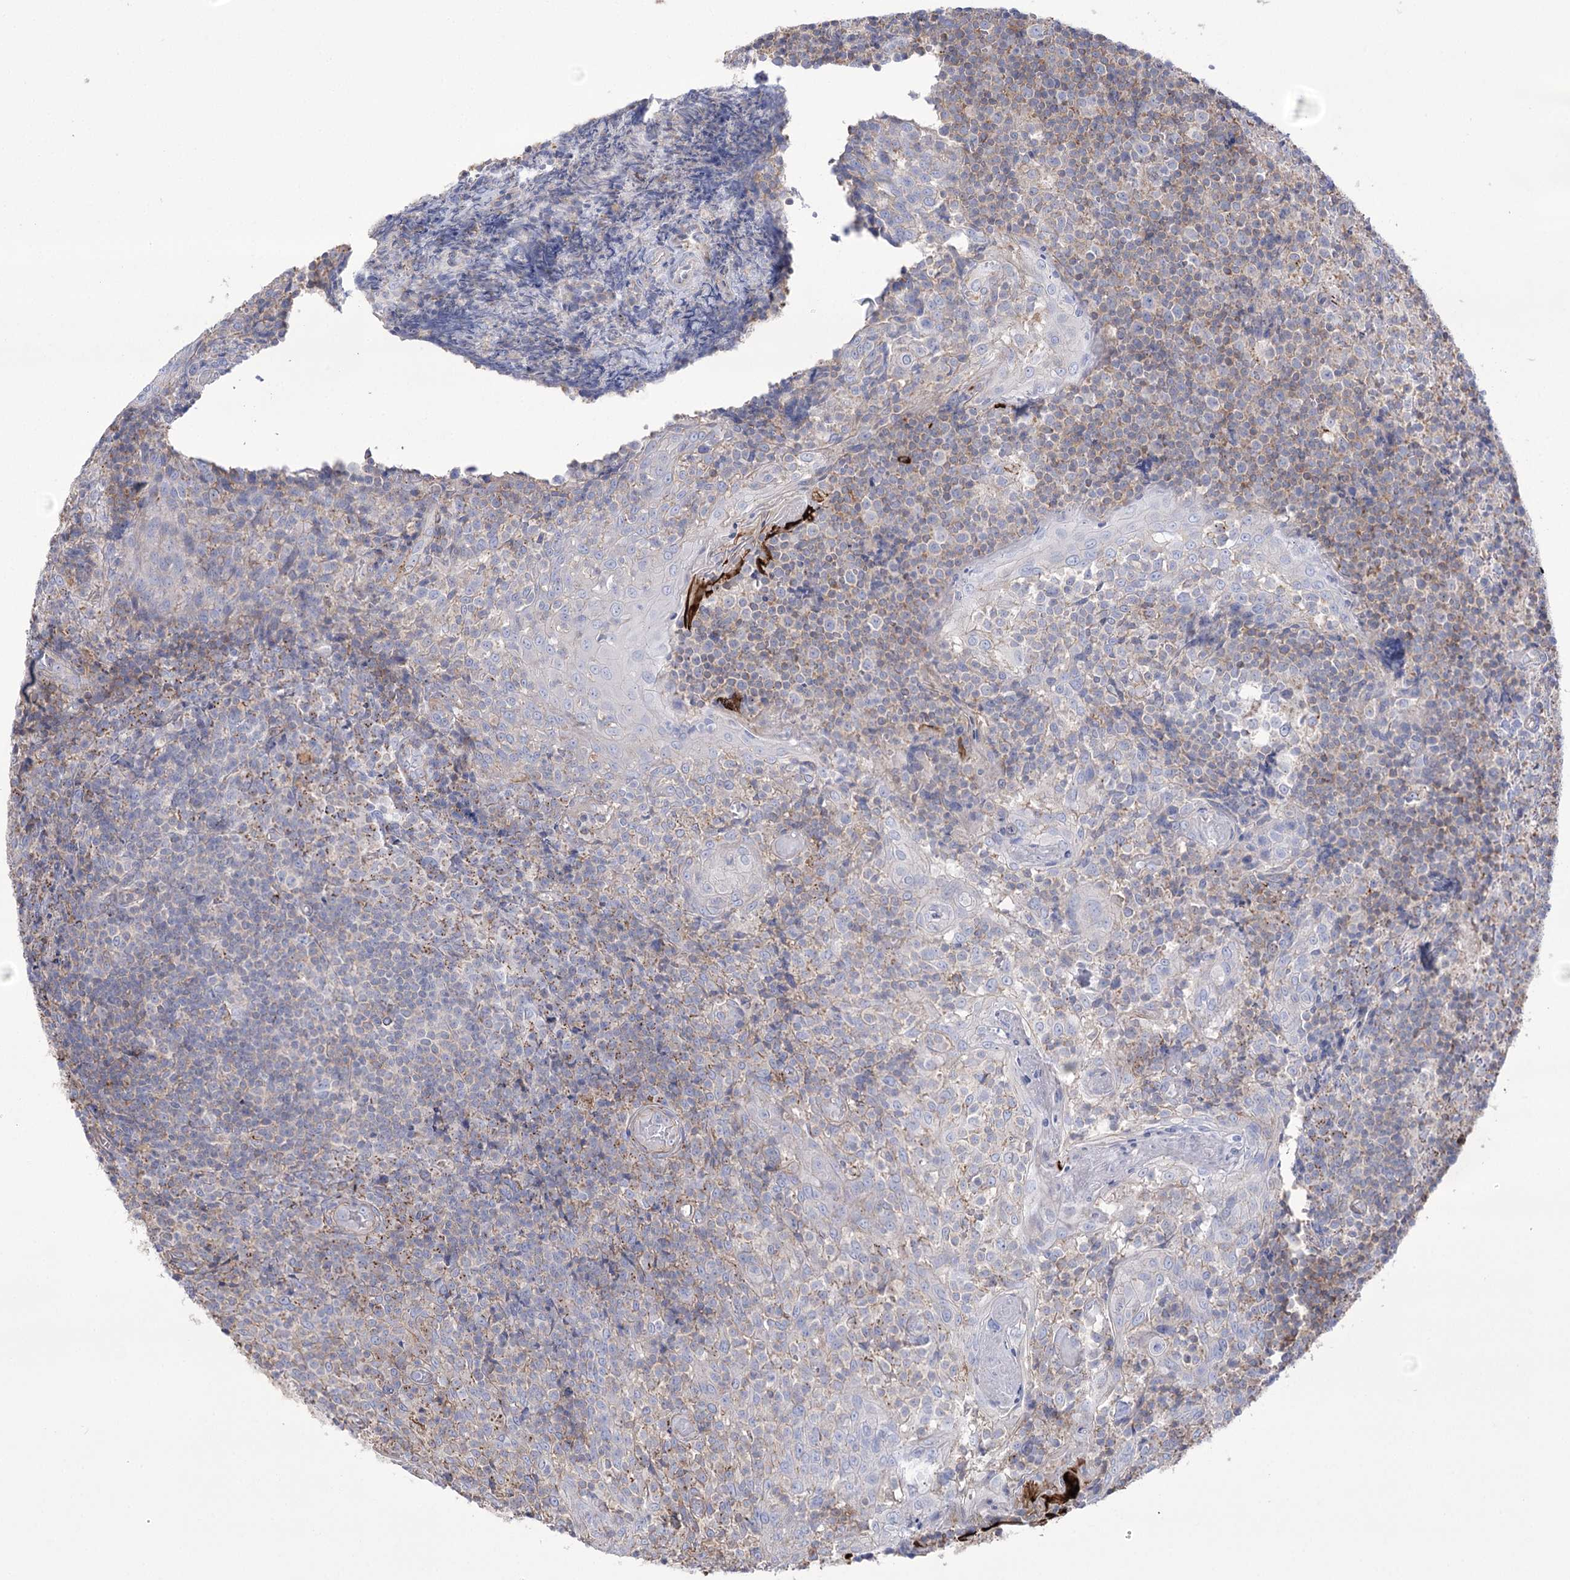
{"staining": {"intensity": "negative", "quantity": "none", "location": "none"}, "tissue": "tonsil", "cell_type": "Germinal center cells", "image_type": "normal", "snomed": [{"axis": "morphology", "description": "Normal tissue, NOS"}, {"axis": "topography", "description": "Tonsil"}], "caption": "DAB (3,3'-diaminobenzidine) immunohistochemical staining of benign human tonsil demonstrates no significant expression in germinal center cells. (DAB immunohistochemistry visualized using brightfield microscopy, high magnification).", "gene": "FAM216A", "patient": {"sex": "female", "age": 19}}